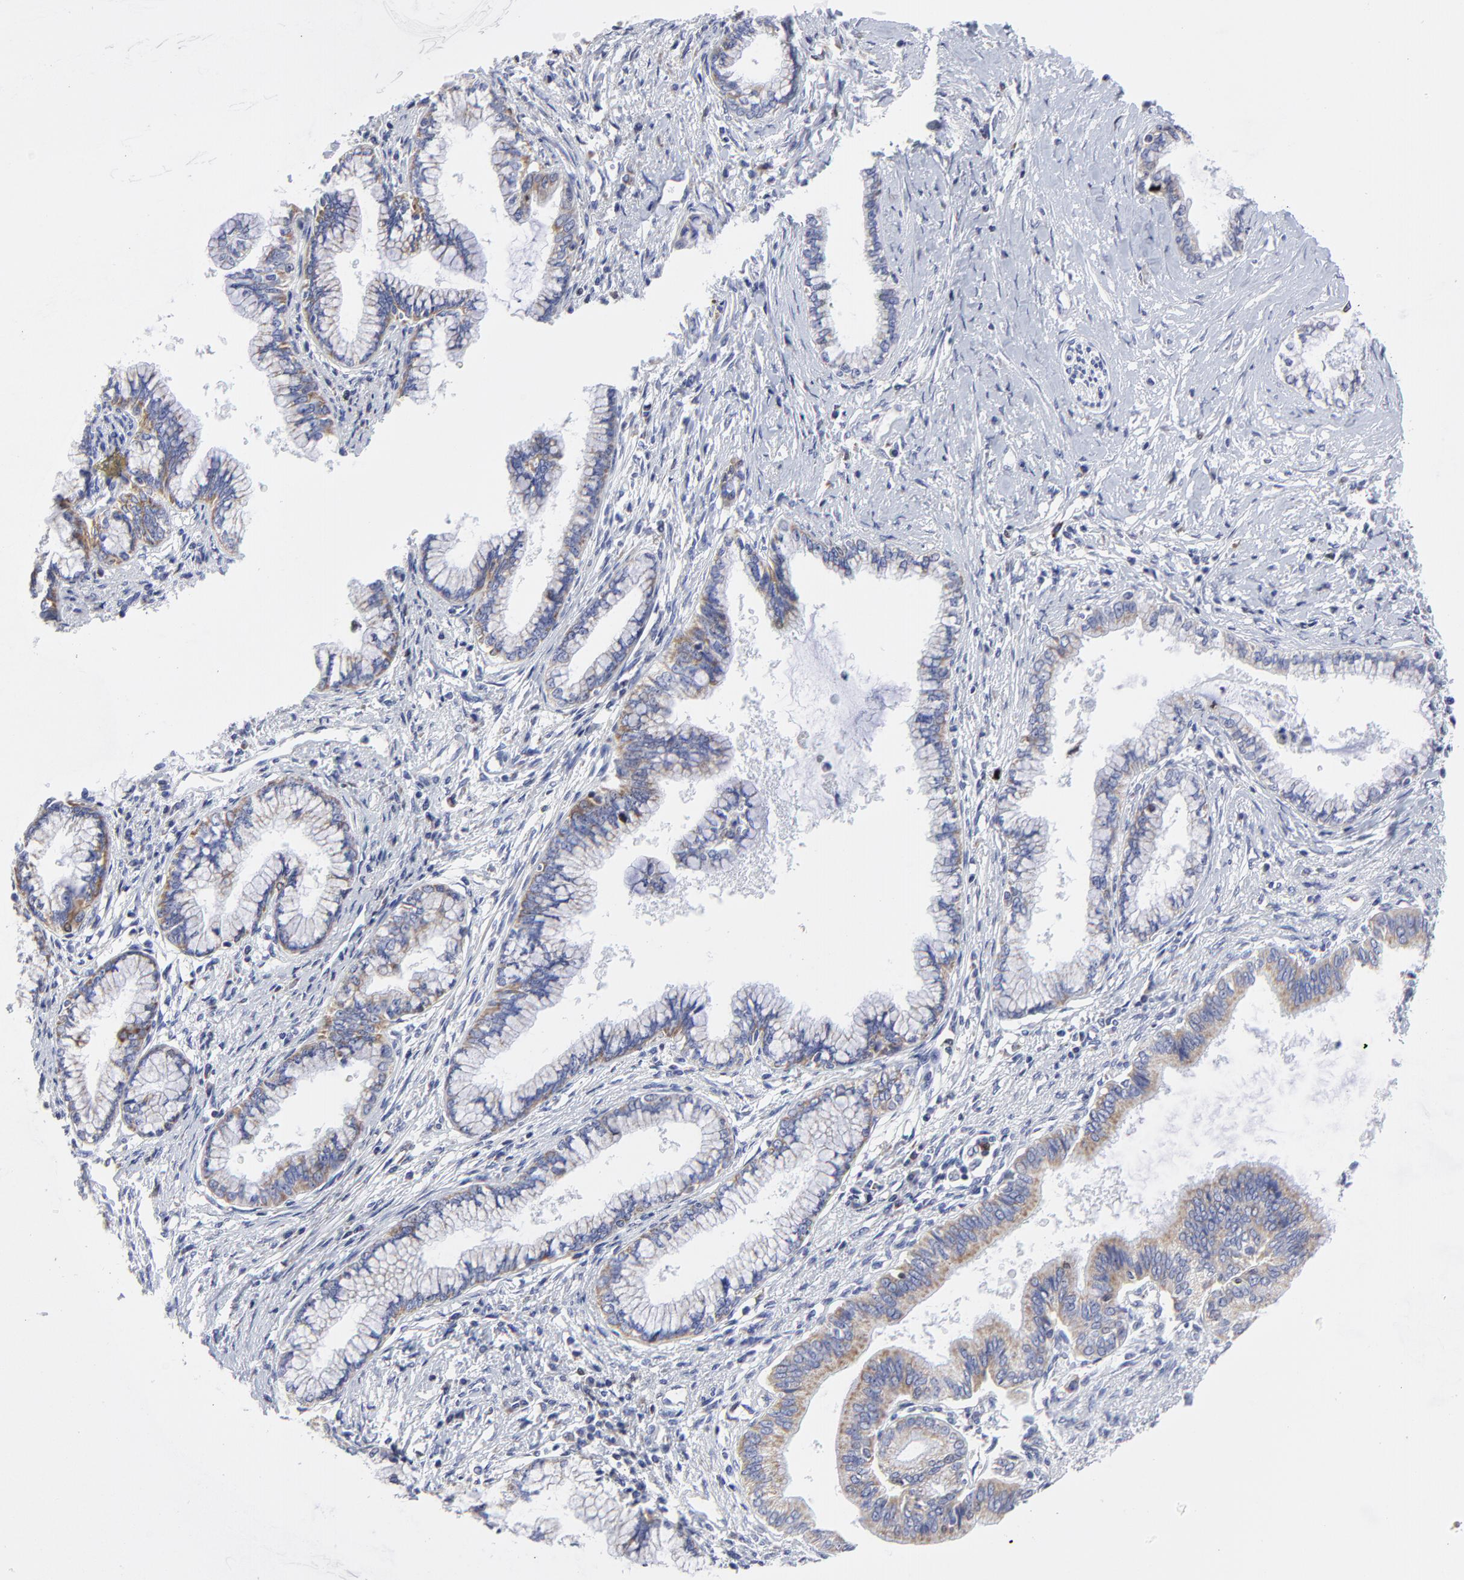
{"staining": {"intensity": "weak", "quantity": "25%-75%", "location": "cytoplasmic/membranous"}, "tissue": "pancreatic cancer", "cell_type": "Tumor cells", "image_type": "cancer", "snomed": [{"axis": "morphology", "description": "Adenocarcinoma, NOS"}, {"axis": "topography", "description": "Pancreas"}], "caption": "Brown immunohistochemical staining in pancreatic adenocarcinoma reveals weak cytoplasmic/membranous staining in about 25%-75% of tumor cells.", "gene": "NCAPH", "patient": {"sex": "female", "age": 64}}